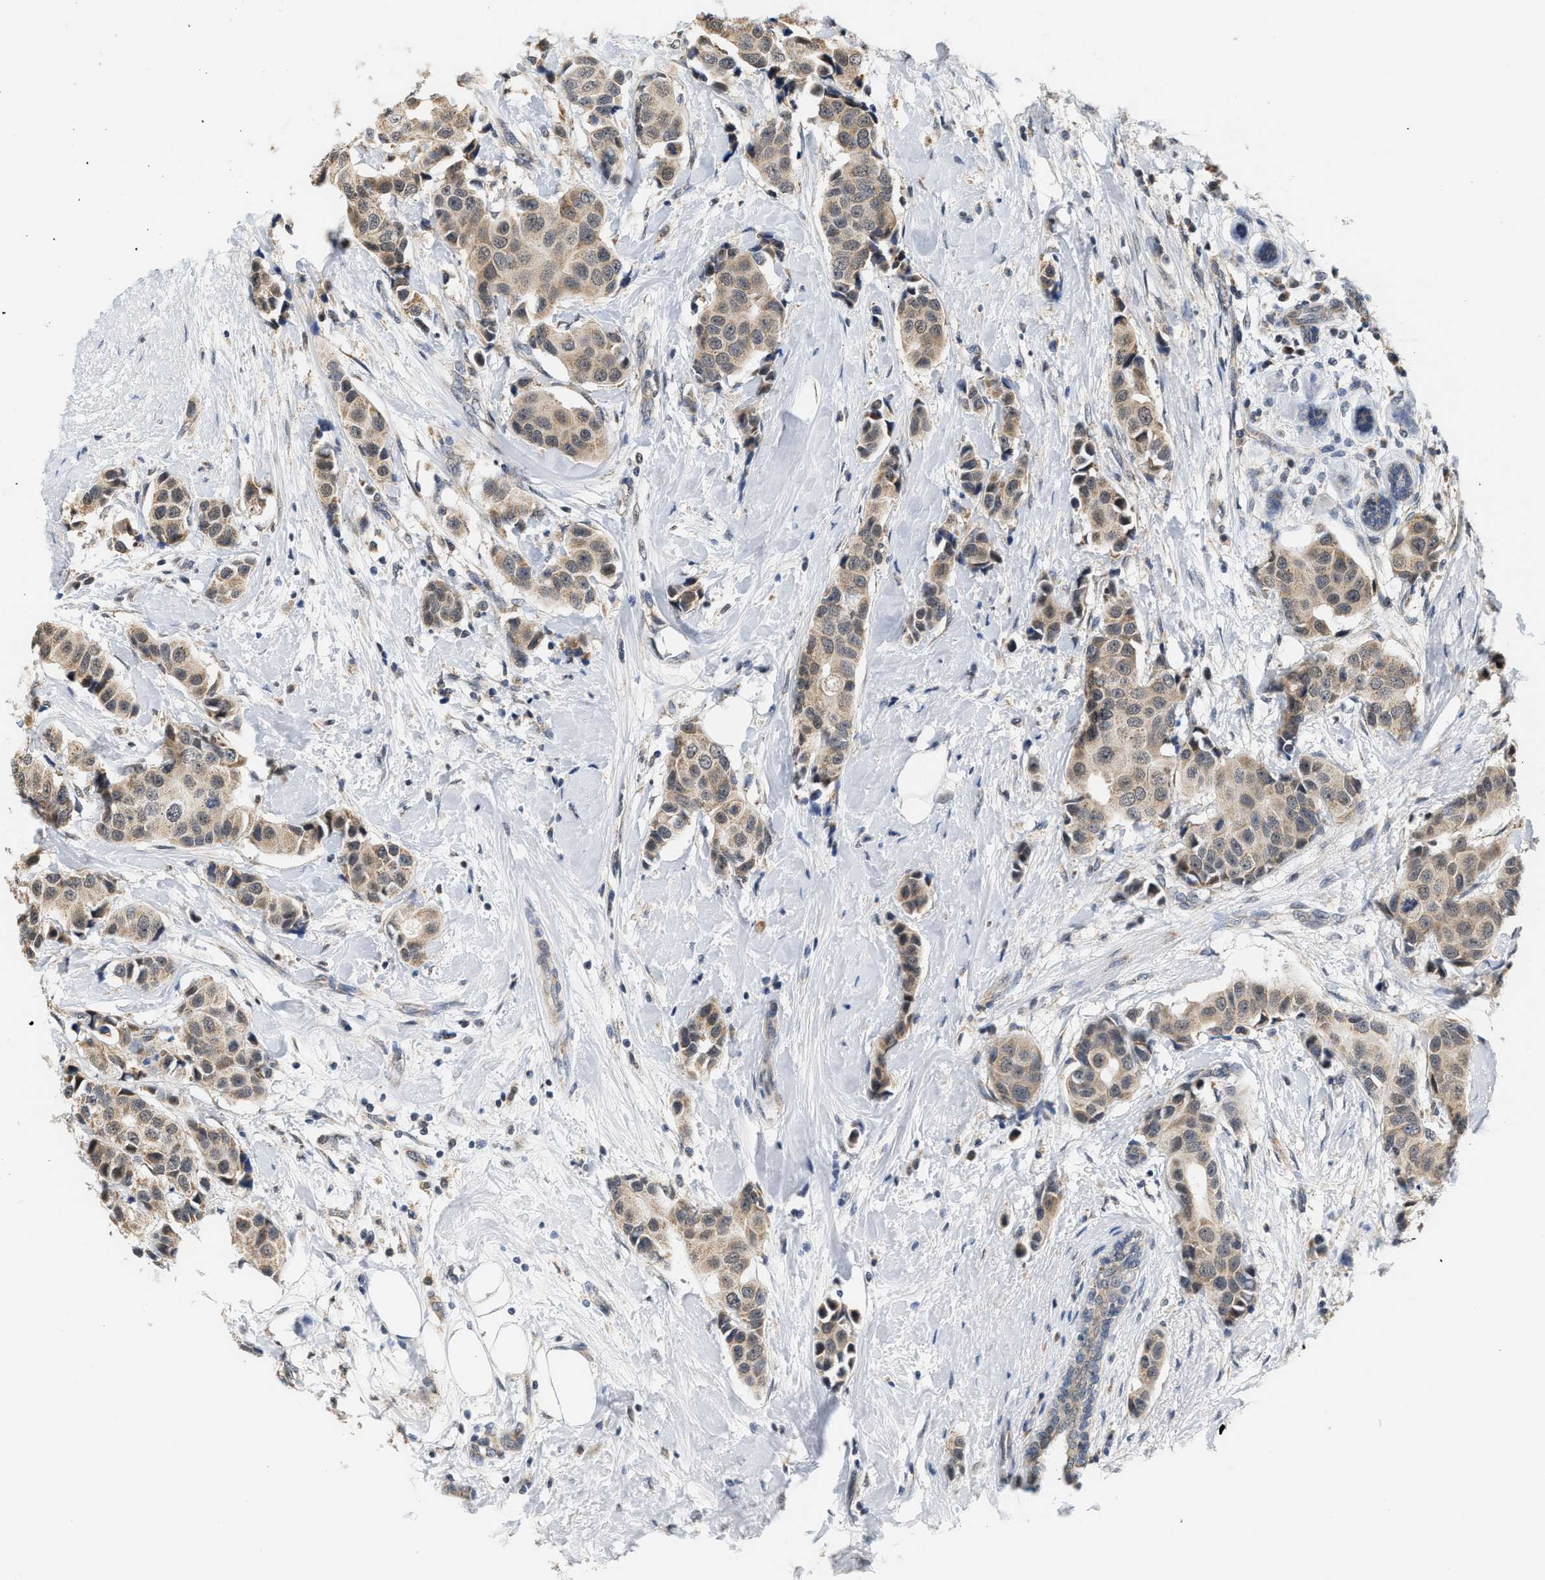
{"staining": {"intensity": "weak", "quantity": ">75%", "location": "cytoplasmic/membranous"}, "tissue": "breast cancer", "cell_type": "Tumor cells", "image_type": "cancer", "snomed": [{"axis": "morphology", "description": "Normal tissue, NOS"}, {"axis": "morphology", "description": "Duct carcinoma"}, {"axis": "topography", "description": "Breast"}], "caption": "Breast intraductal carcinoma stained with a protein marker shows weak staining in tumor cells.", "gene": "GIGYF1", "patient": {"sex": "female", "age": 39}}